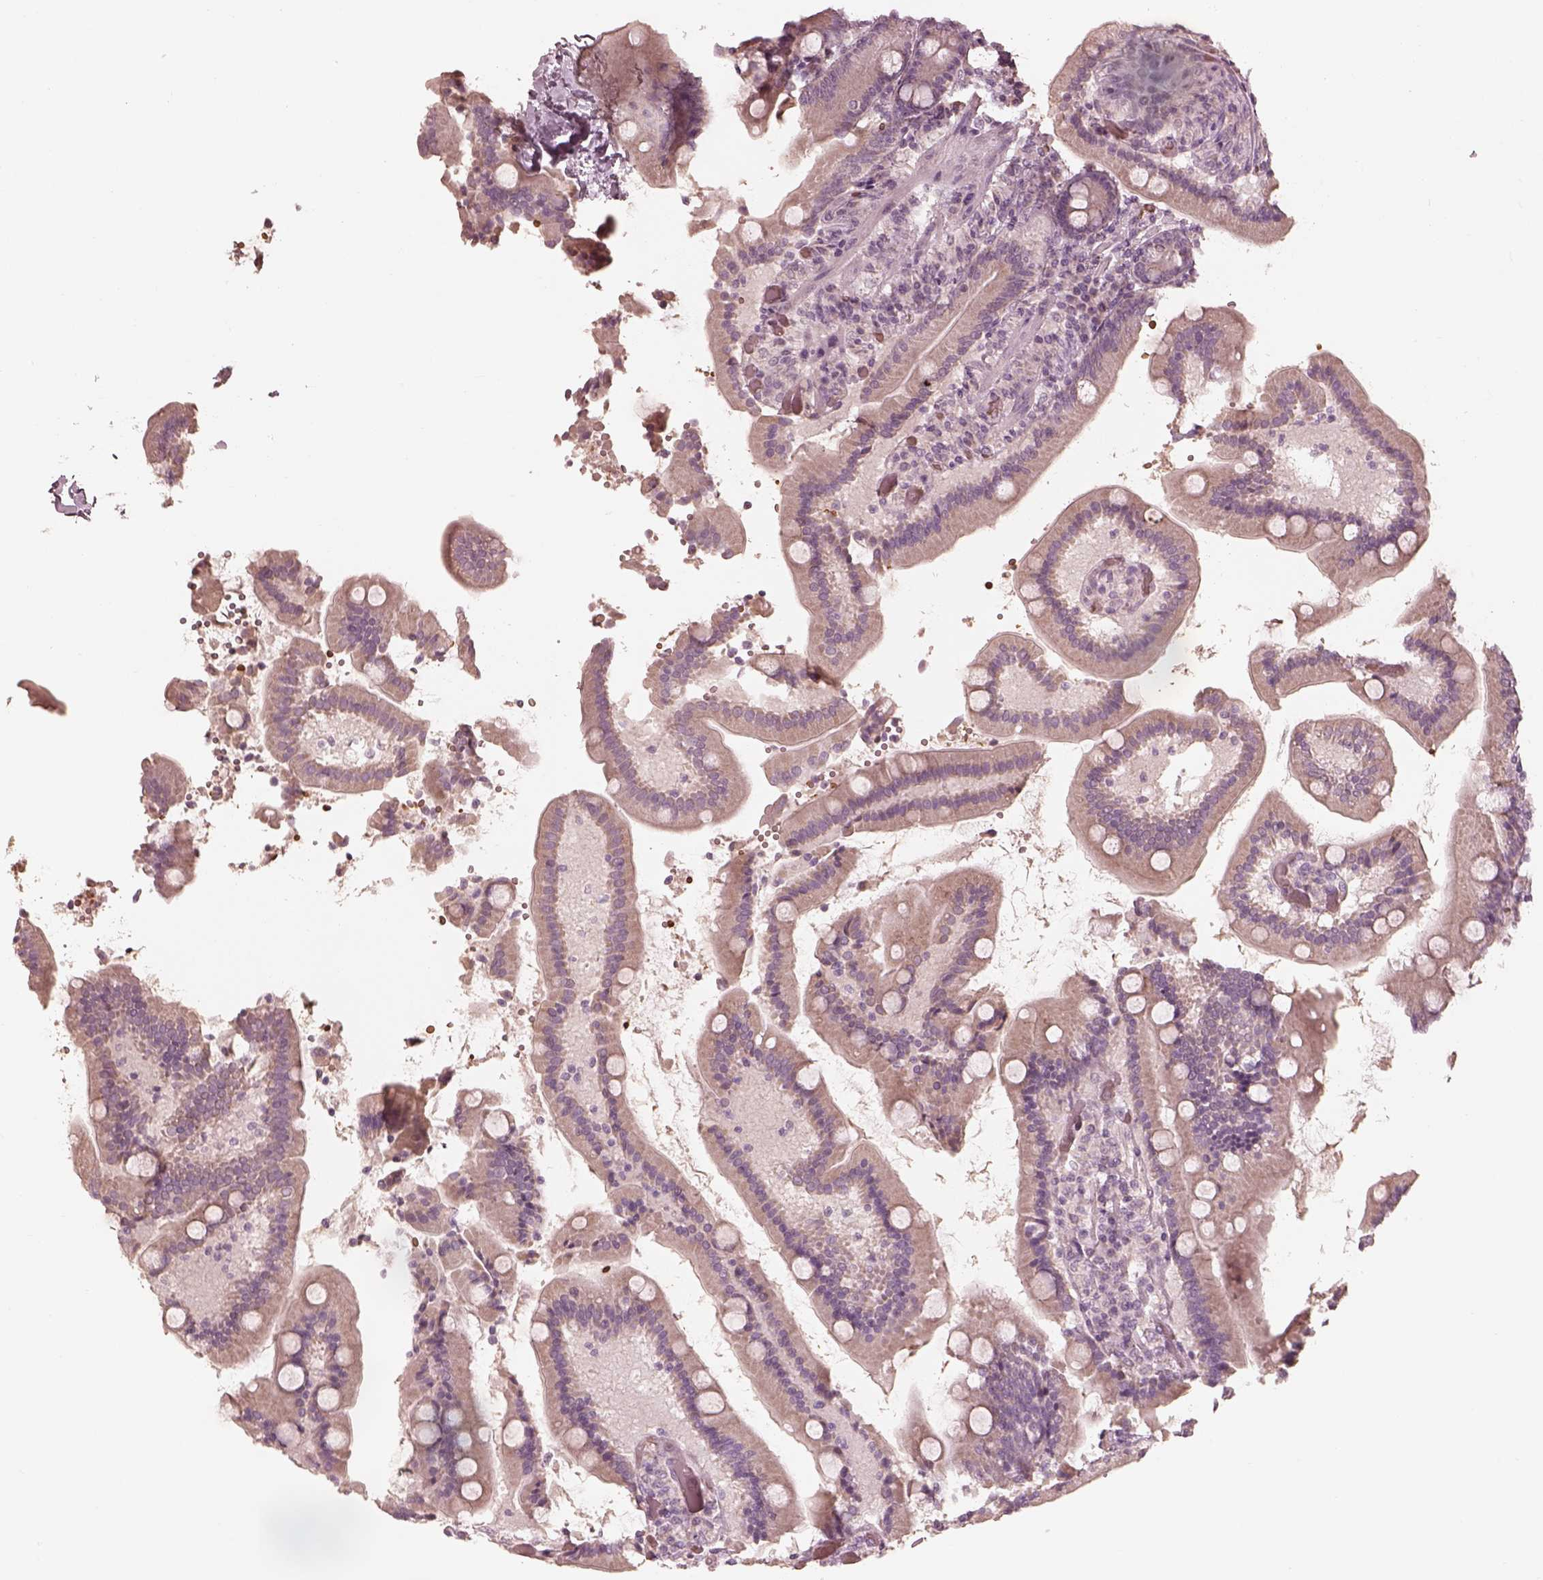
{"staining": {"intensity": "weak", "quantity": "25%-75%", "location": "cytoplasmic/membranous"}, "tissue": "duodenum", "cell_type": "Glandular cells", "image_type": "normal", "snomed": [{"axis": "morphology", "description": "Normal tissue, NOS"}, {"axis": "topography", "description": "Duodenum"}], "caption": "A micrograph of human duodenum stained for a protein exhibits weak cytoplasmic/membranous brown staining in glandular cells.", "gene": "ANKLE1", "patient": {"sex": "female", "age": 62}}